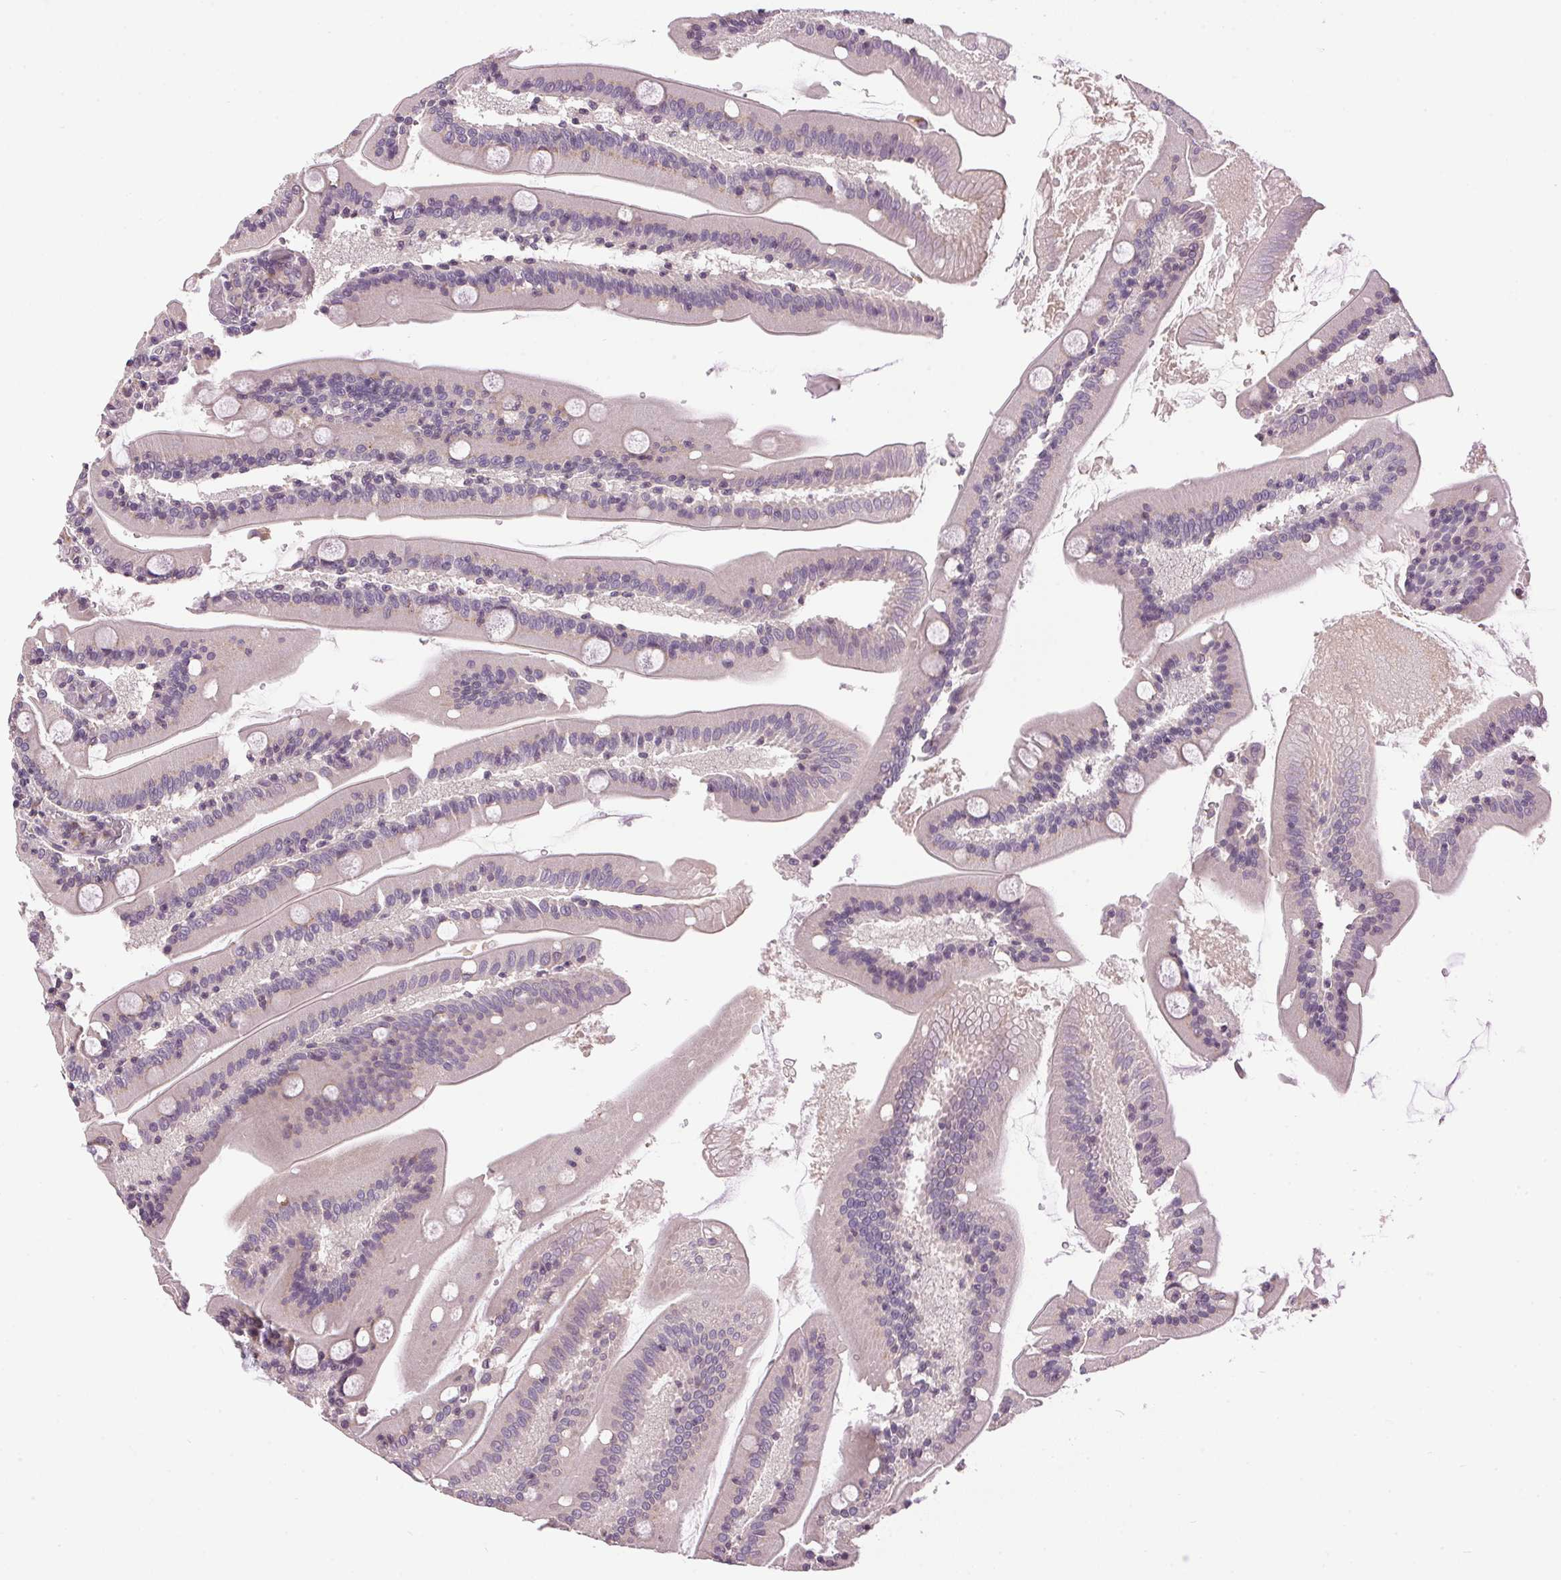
{"staining": {"intensity": "weak", "quantity": "<25%", "location": "cytoplasmic/membranous"}, "tissue": "small intestine", "cell_type": "Glandular cells", "image_type": "normal", "snomed": [{"axis": "morphology", "description": "Normal tissue, NOS"}, {"axis": "topography", "description": "Small intestine"}], "caption": "DAB (3,3'-diaminobenzidine) immunohistochemical staining of unremarkable small intestine reveals no significant expression in glandular cells.", "gene": "GOLPH3", "patient": {"sex": "male", "age": 37}}